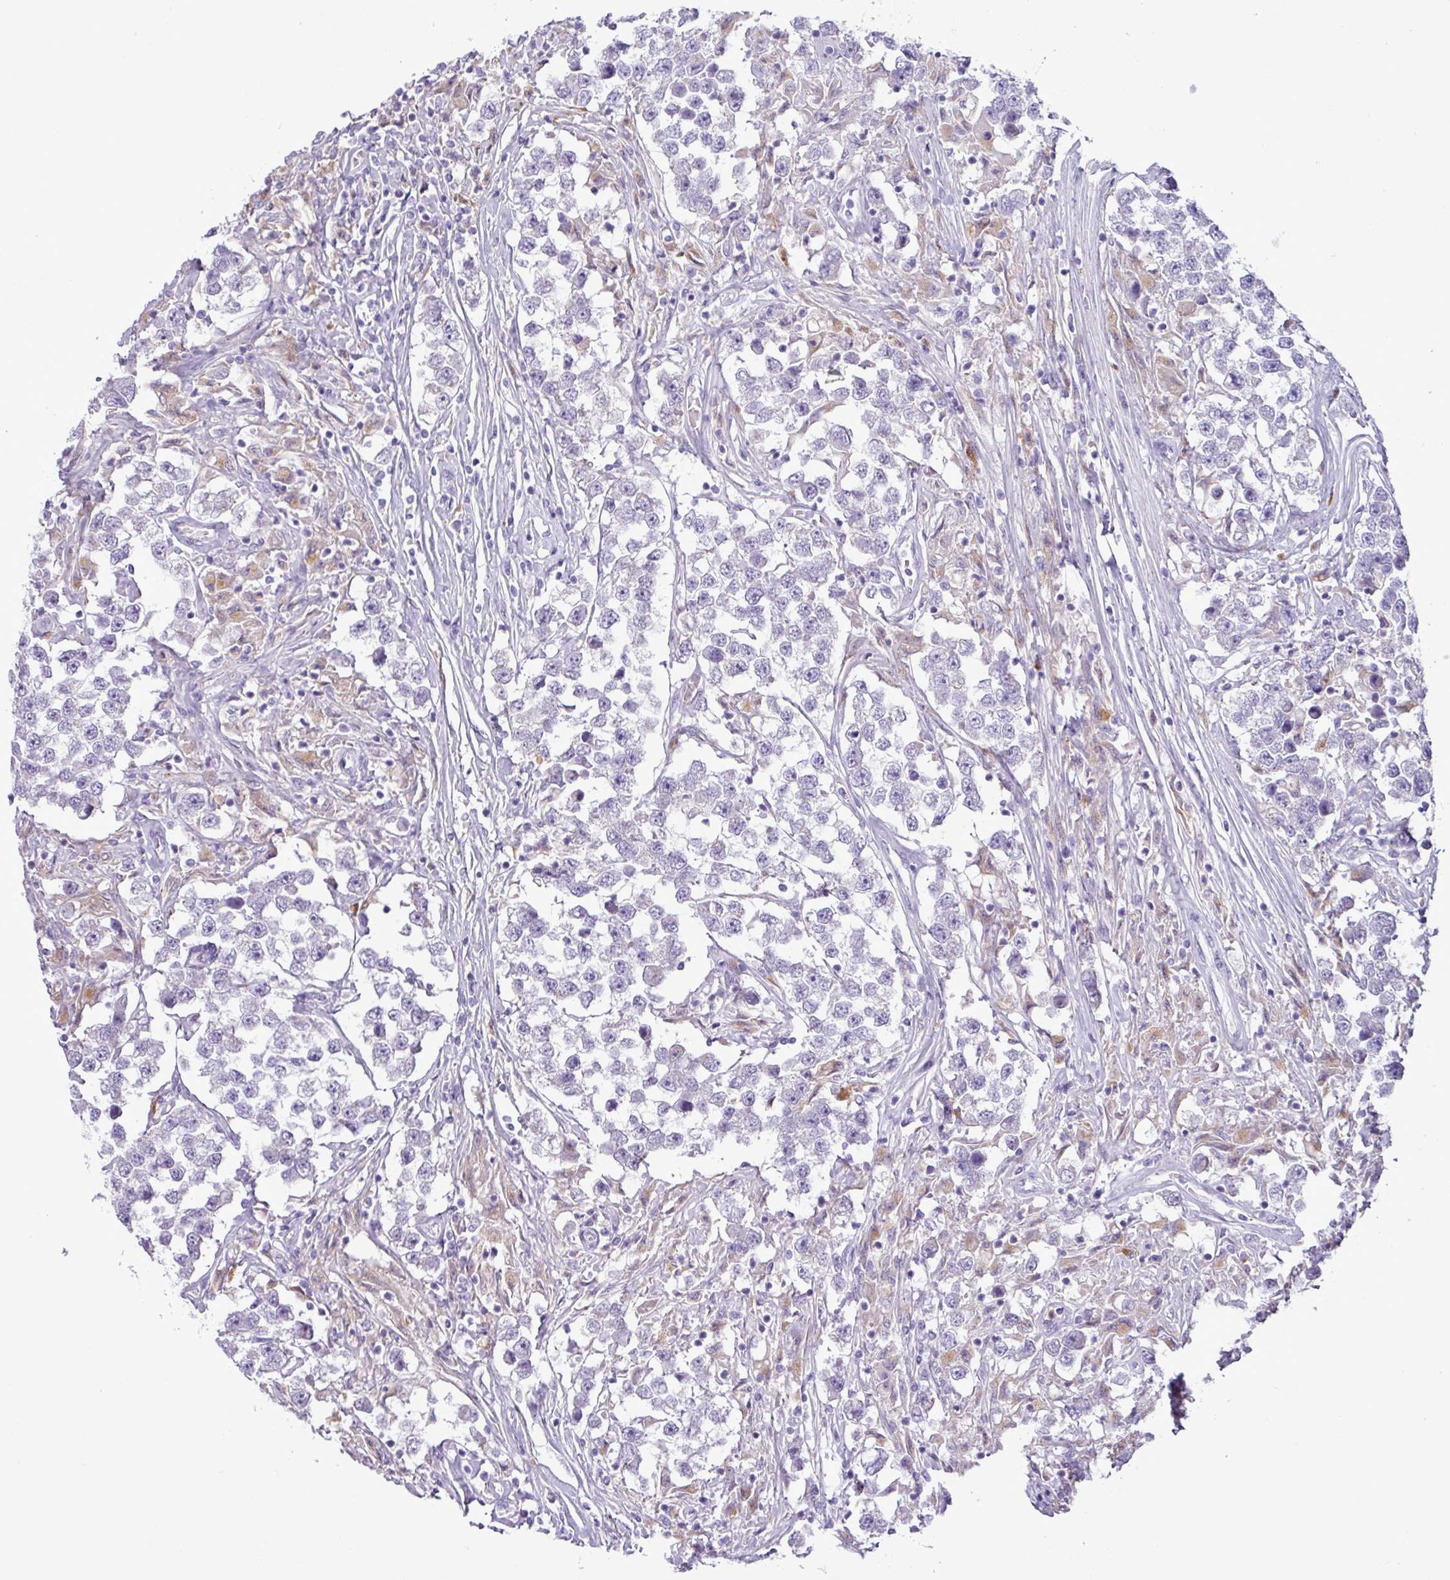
{"staining": {"intensity": "negative", "quantity": "none", "location": "none"}, "tissue": "testis cancer", "cell_type": "Tumor cells", "image_type": "cancer", "snomed": [{"axis": "morphology", "description": "Seminoma, NOS"}, {"axis": "topography", "description": "Testis"}], "caption": "Testis seminoma stained for a protein using IHC exhibits no expression tumor cells.", "gene": "TMEM200C", "patient": {"sex": "male", "age": 46}}